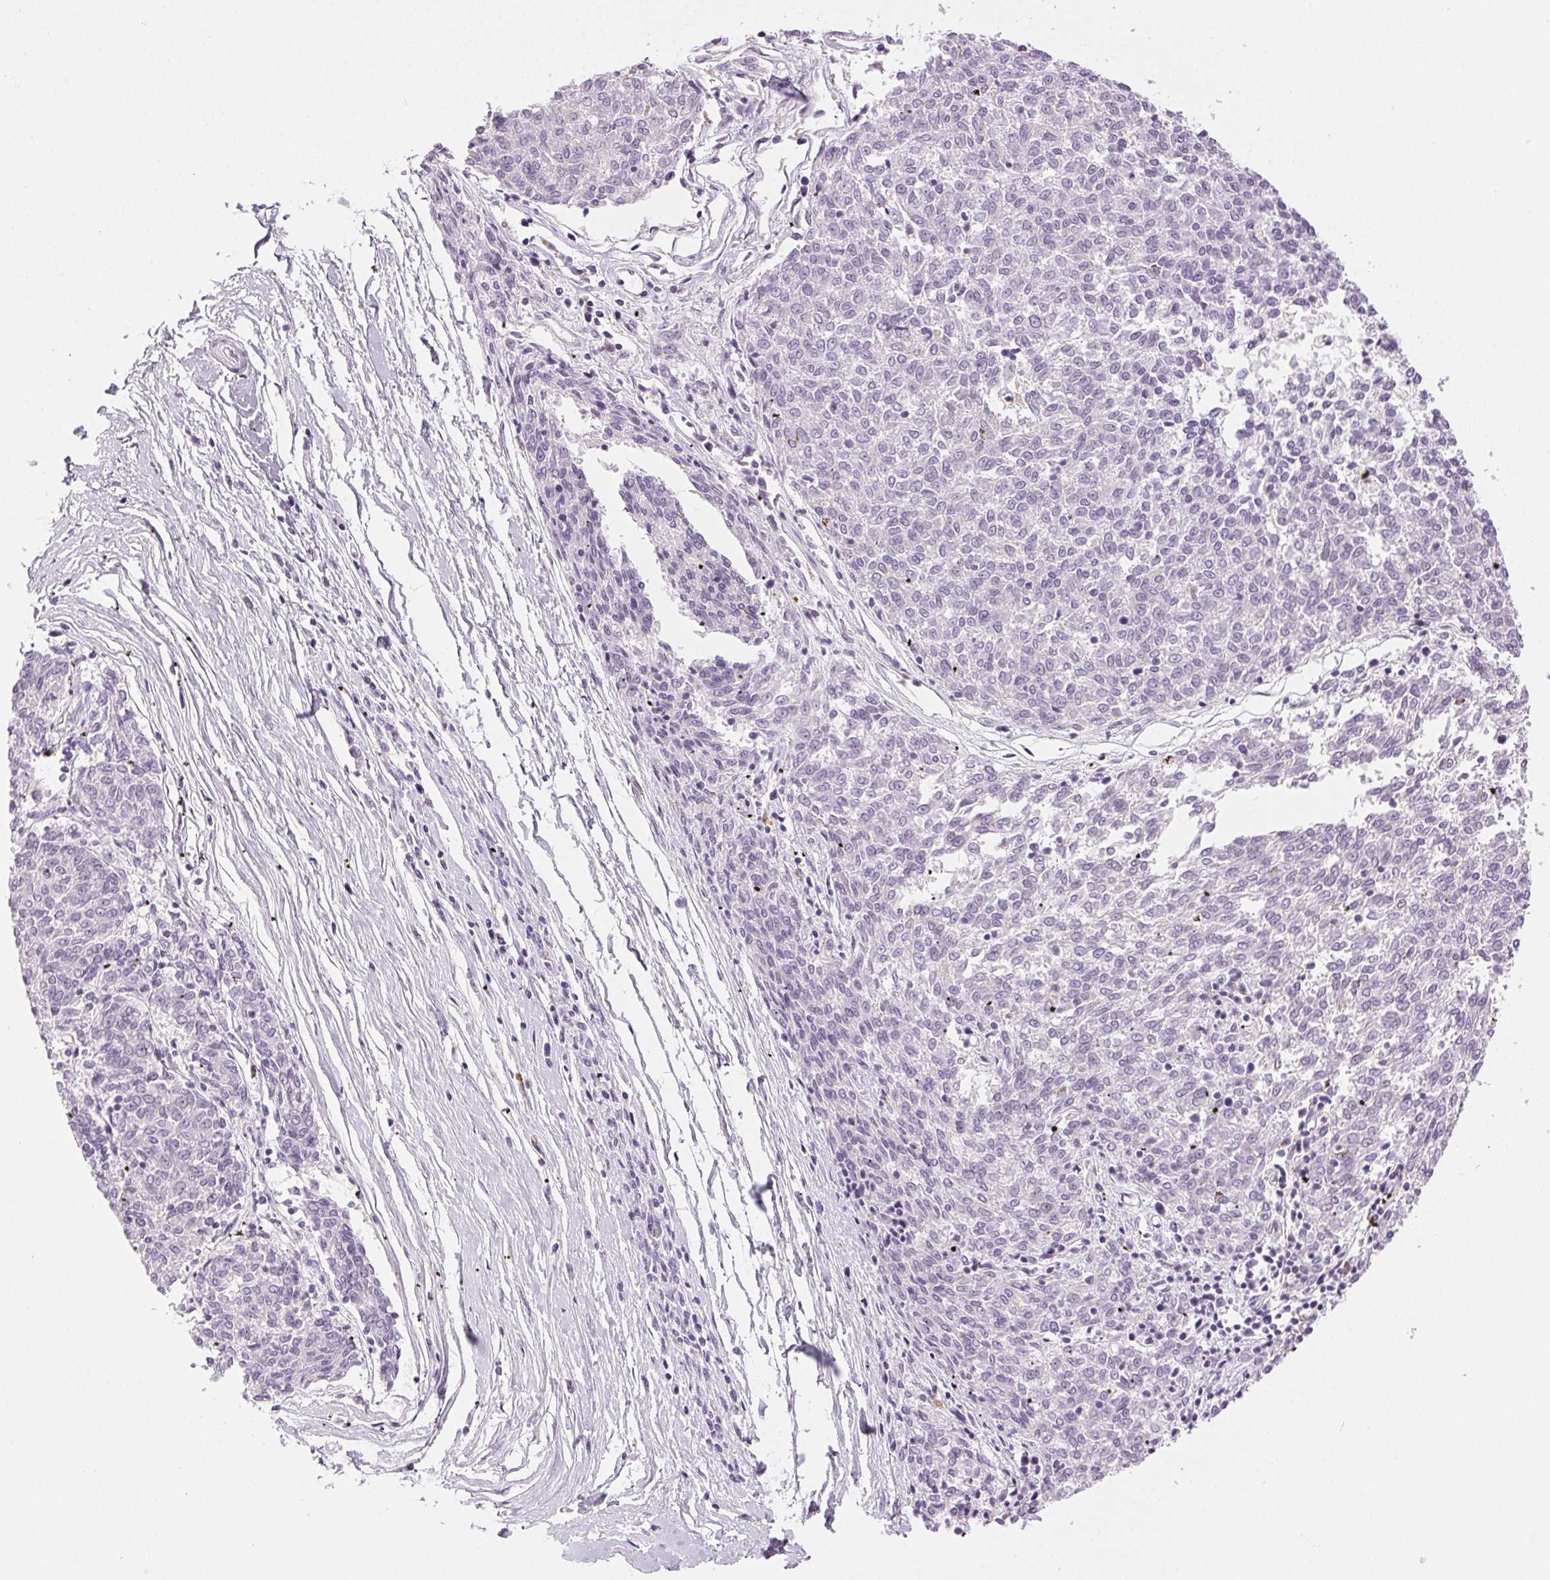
{"staining": {"intensity": "negative", "quantity": "none", "location": "none"}, "tissue": "melanoma", "cell_type": "Tumor cells", "image_type": "cancer", "snomed": [{"axis": "morphology", "description": "Malignant melanoma, NOS"}, {"axis": "topography", "description": "Skin"}], "caption": "There is no significant expression in tumor cells of malignant melanoma.", "gene": "SLC5A2", "patient": {"sex": "female", "age": 72}}